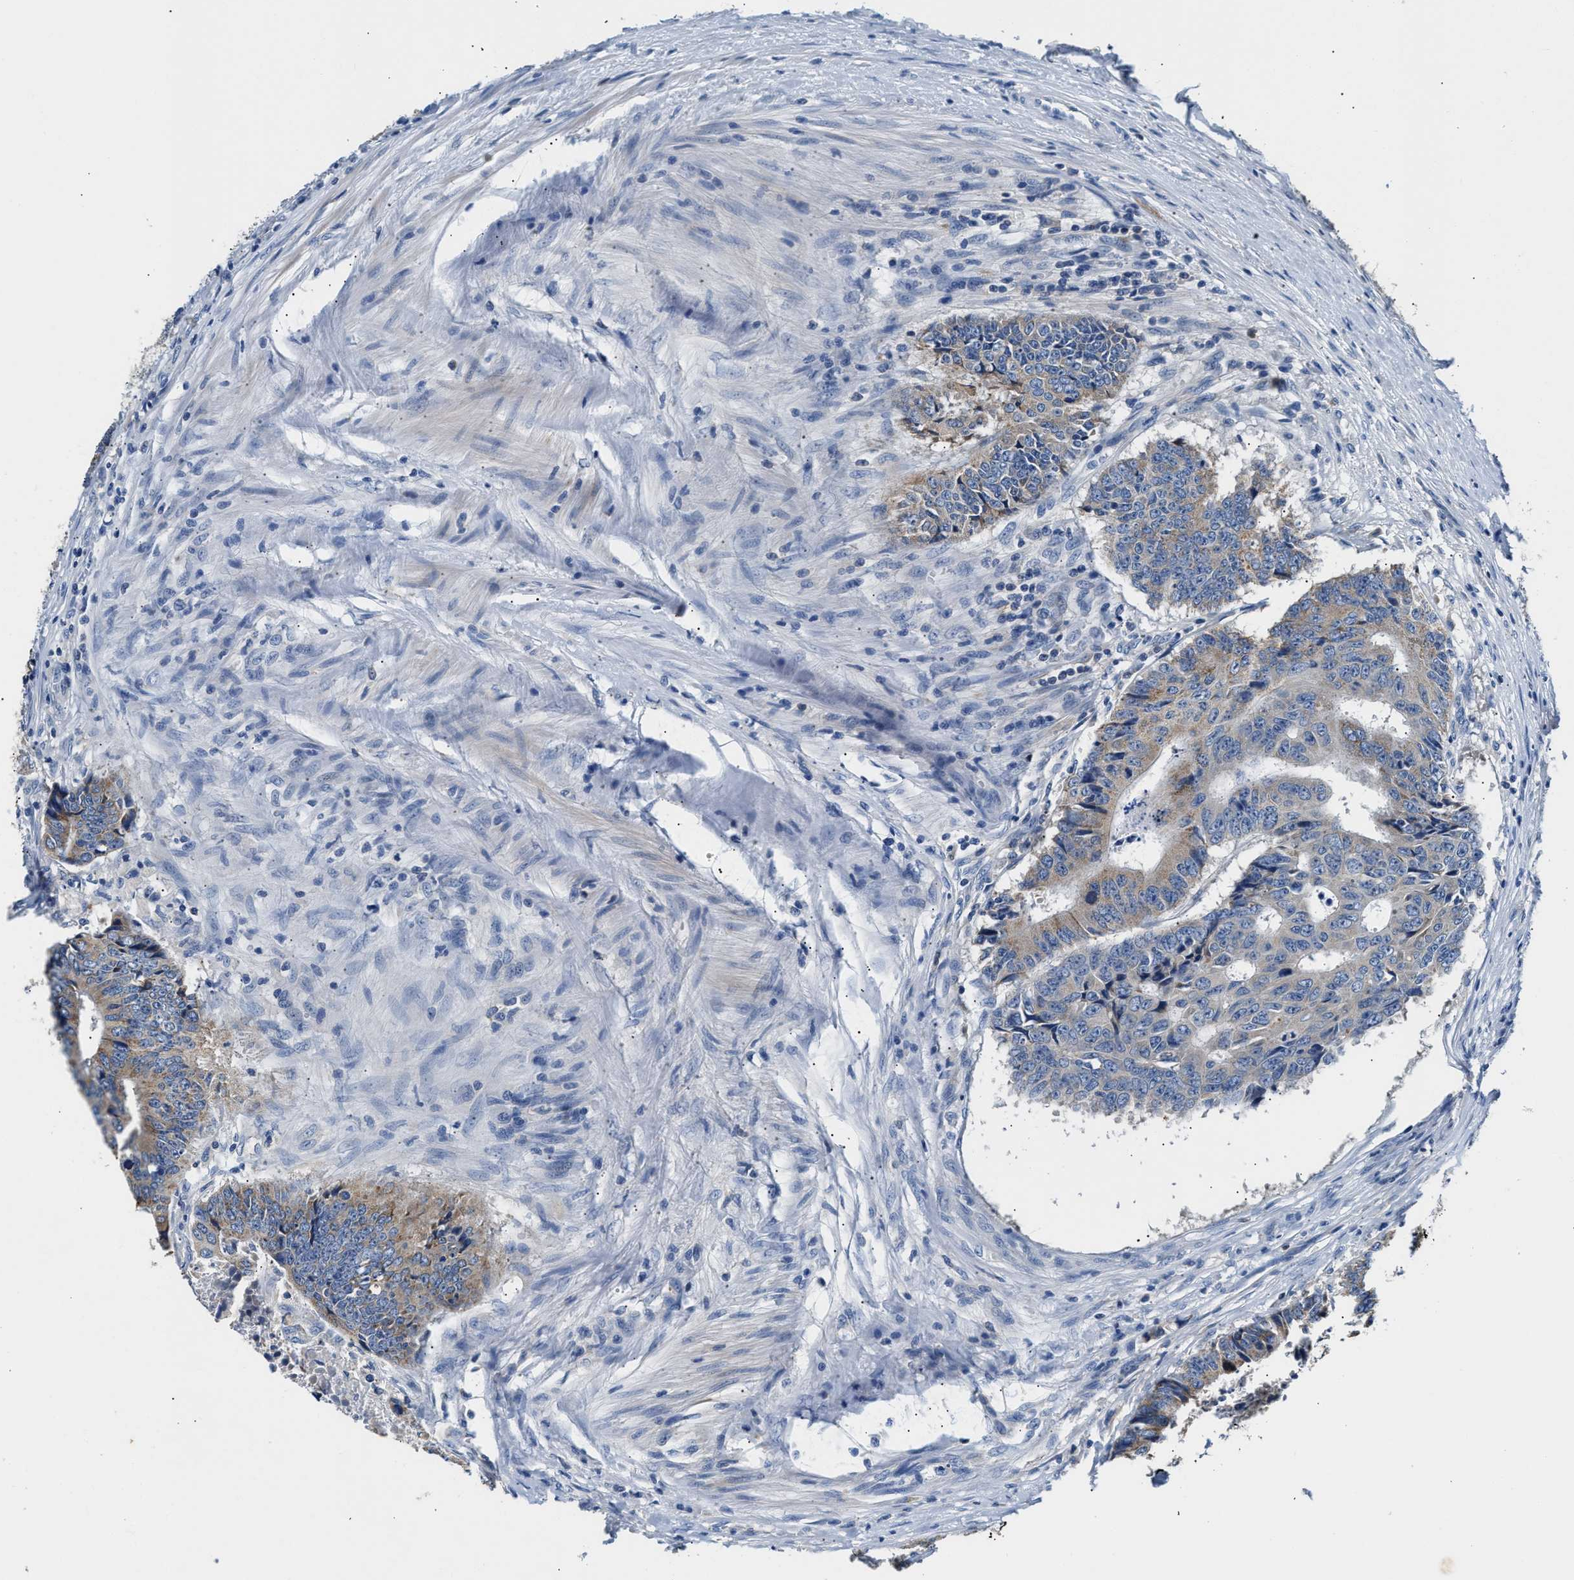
{"staining": {"intensity": "weak", "quantity": "25%-75%", "location": "cytoplasmic/membranous"}, "tissue": "colorectal cancer", "cell_type": "Tumor cells", "image_type": "cancer", "snomed": [{"axis": "morphology", "description": "Adenocarcinoma, NOS"}, {"axis": "topography", "description": "Rectum"}], "caption": "Human colorectal cancer stained with a brown dye displays weak cytoplasmic/membranous positive expression in approximately 25%-75% of tumor cells.", "gene": "TUT7", "patient": {"sex": "male", "age": 84}}